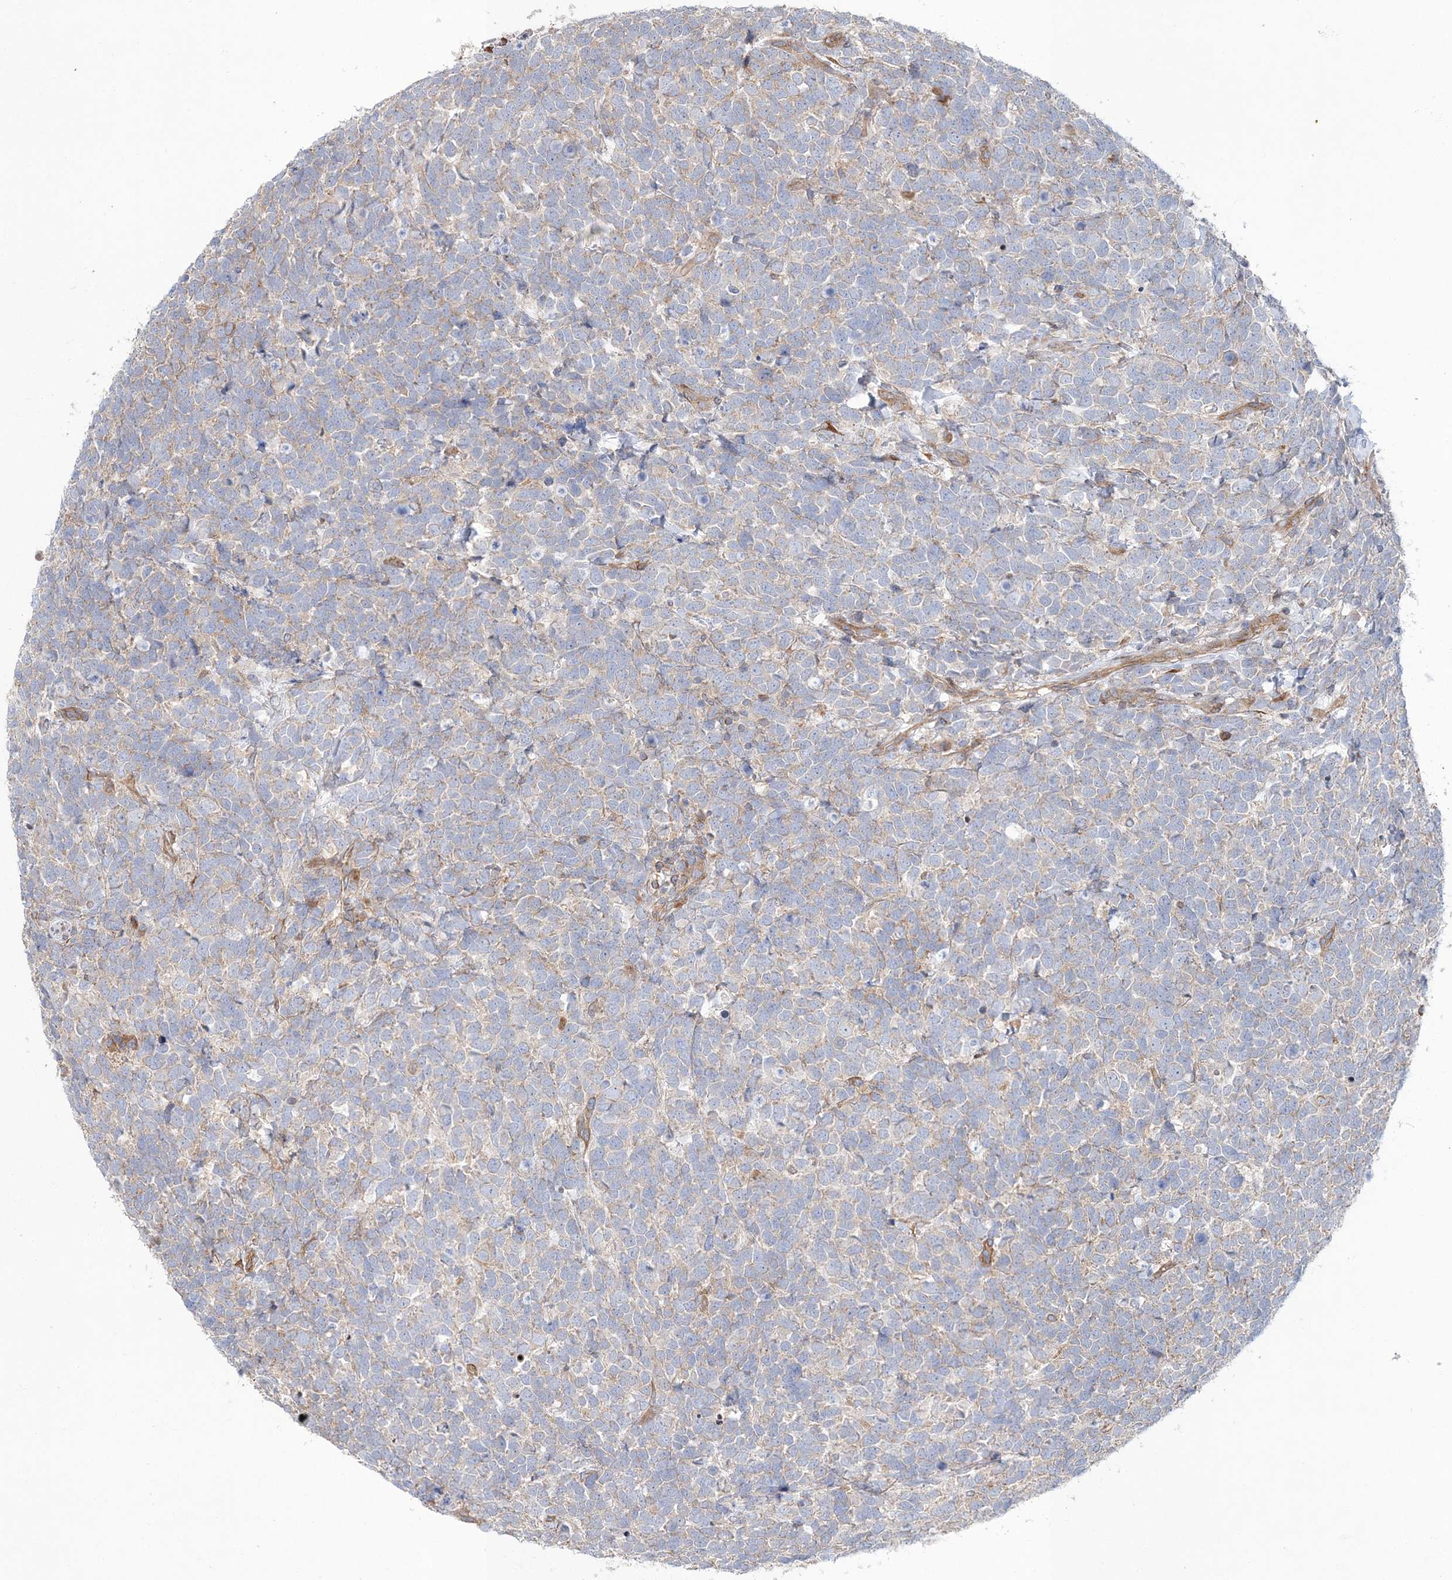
{"staining": {"intensity": "weak", "quantity": "25%-75%", "location": "cytoplasmic/membranous"}, "tissue": "urothelial cancer", "cell_type": "Tumor cells", "image_type": "cancer", "snomed": [{"axis": "morphology", "description": "Urothelial carcinoma, High grade"}, {"axis": "topography", "description": "Urinary bladder"}], "caption": "IHC histopathology image of human urothelial cancer stained for a protein (brown), which displays low levels of weak cytoplasmic/membranous positivity in about 25%-75% of tumor cells.", "gene": "ZFYVE16", "patient": {"sex": "female", "age": 82}}